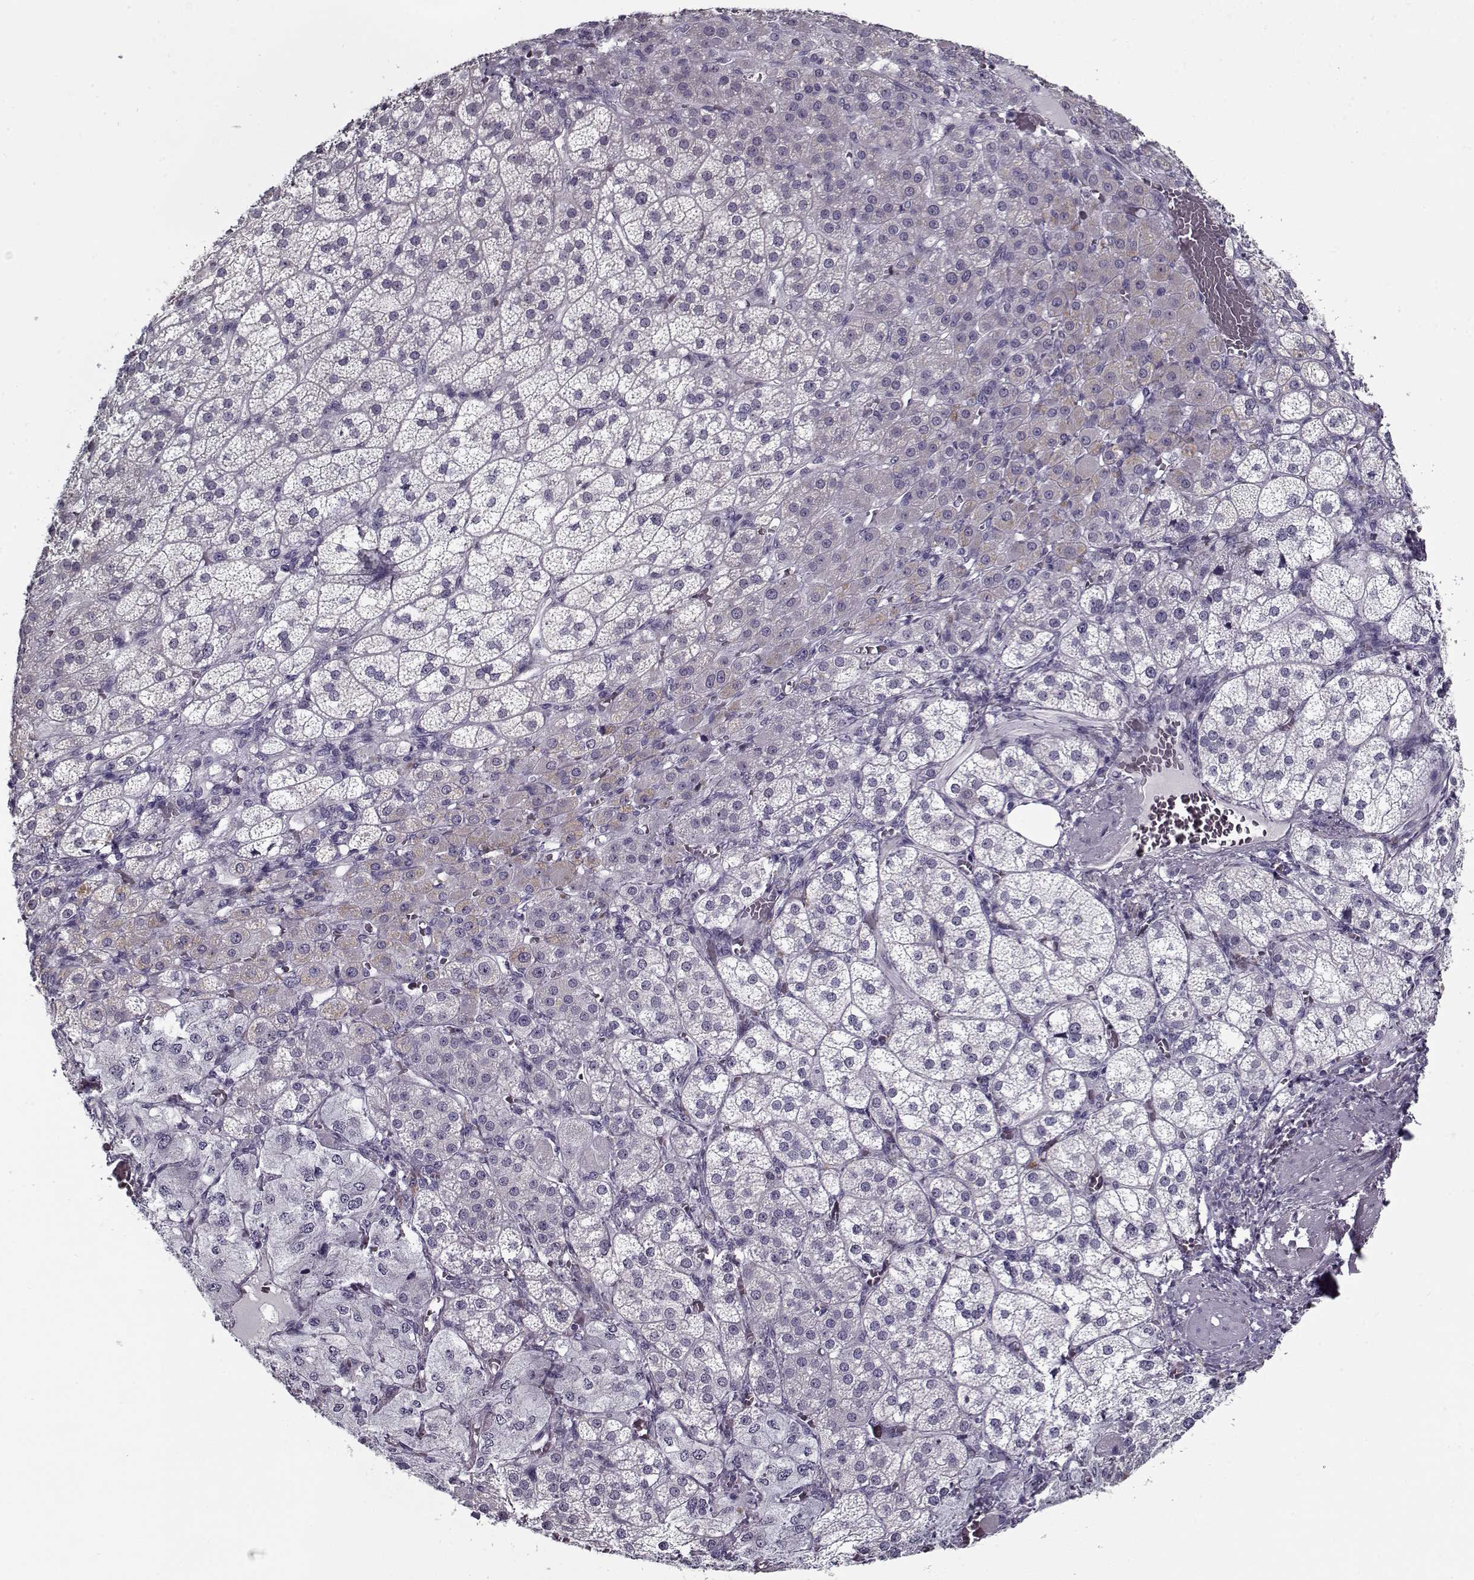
{"staining": {"intensity": "negative", "quantity": "none", "location": "none"}, "tissue": "adrenal gland", "cell_type": "Glandular cells", "image_type": "normal", "snomed": [{"axis": "morphology", "description": "Normal tissue, NOS"}, {"axis": "topography", "description": "Adrenal gland"}], "caption": "Benign adrenal gland was stained to show a protein in brown. There is no significant staining in glandular cells.", "gene": "RNF32", "patient": {"sex": "female", "age": 60}}